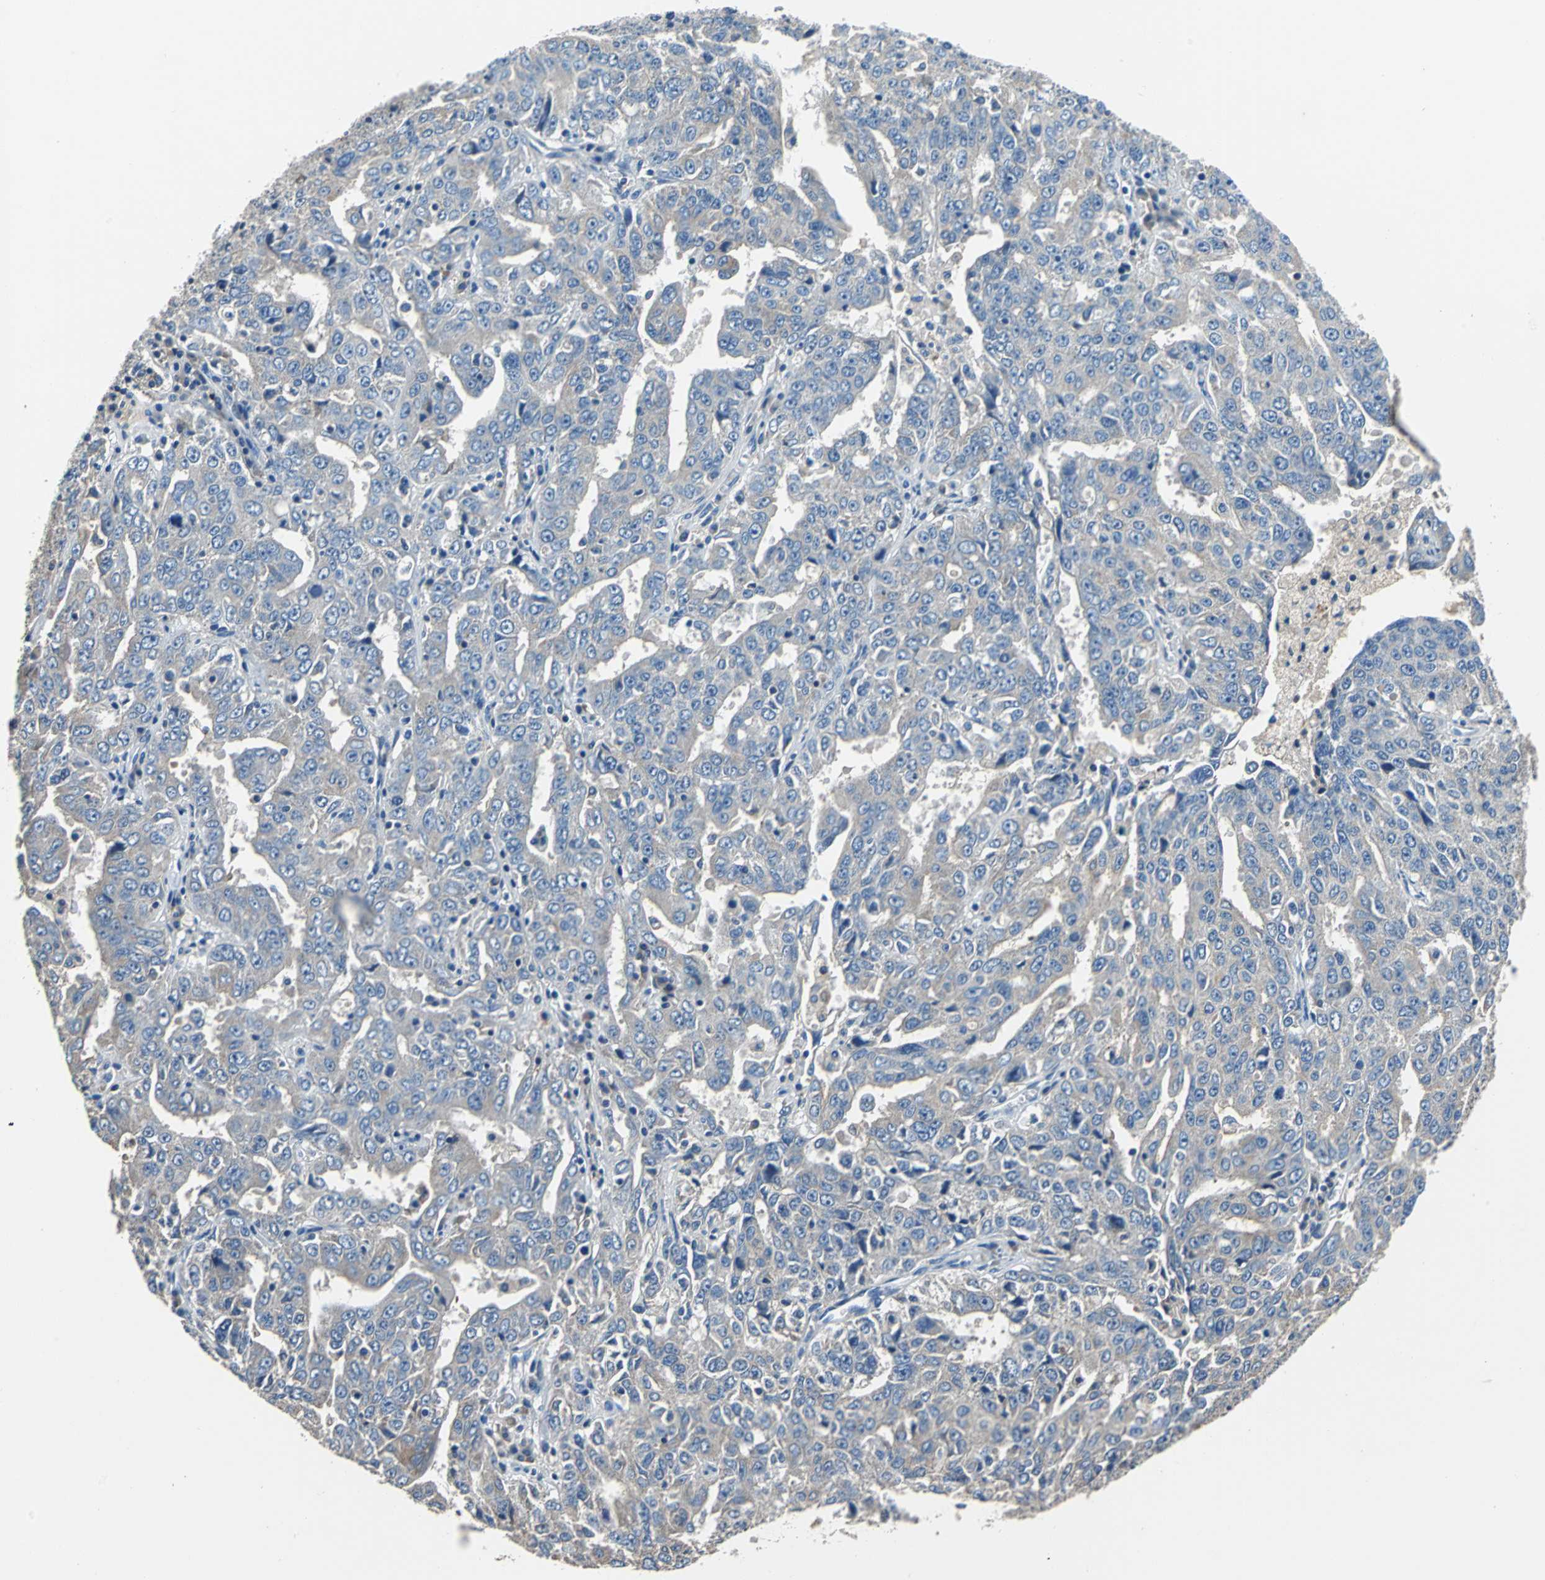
{"staining": {"intensity": "weak", "quantity": "25%-75%", "location": "cytoplasmic/membranous"}, "tissue": "ovarian cancer", "cell_type": "Tumor cells", "image_type": "cancer", "snomed": [{"axis": "morphology", "description": "Carcinoma, endometroid"}, {"axis": "topography", "description": "Ovary"}], "caption": "Tumor cells reveal low levels of weak cytoplasmic/membranous positivity in about 25%-75% of cells in human ovarian cancer.", "gene": "PRKCA", "patient": {"sex": "female", "age": 62}}